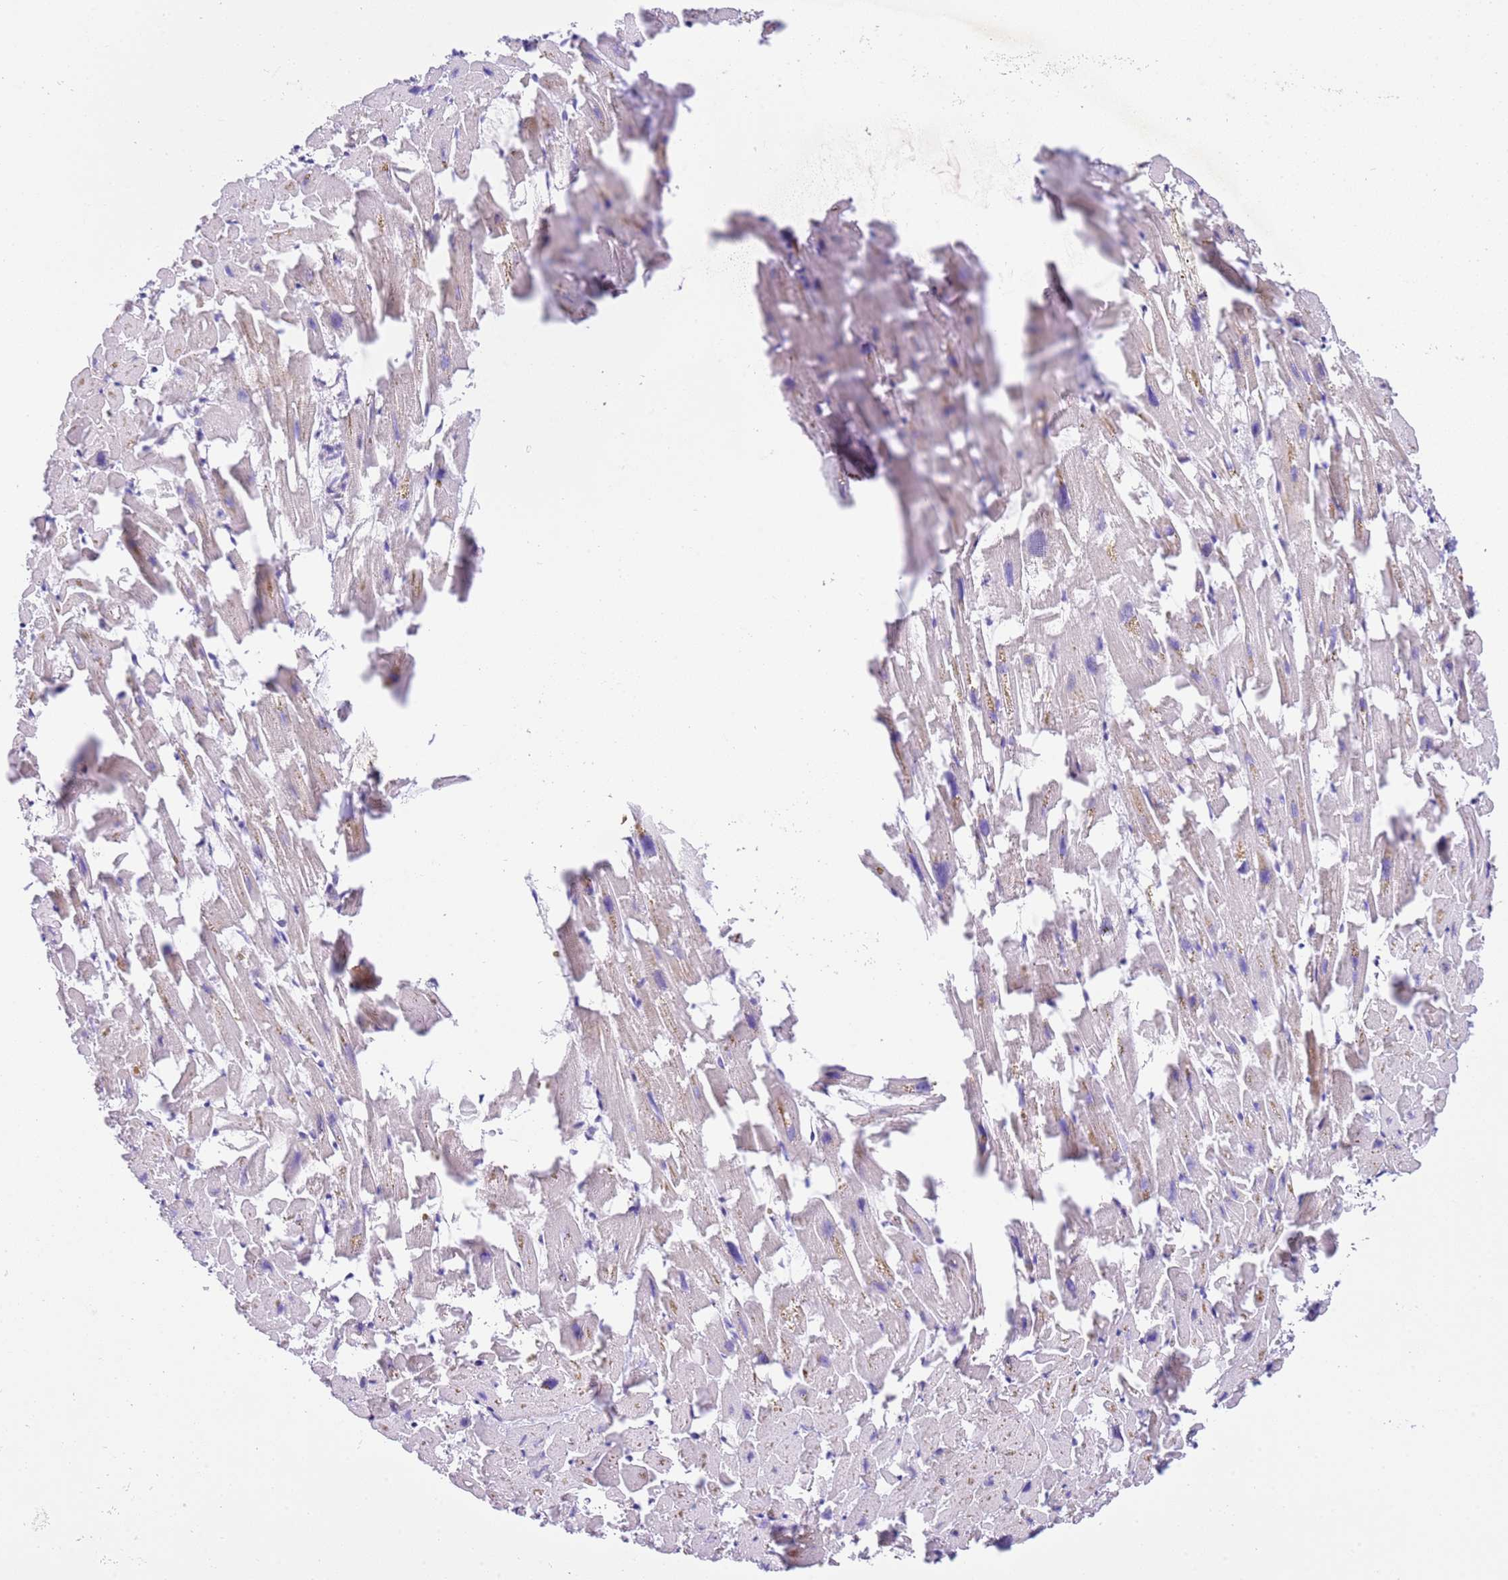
{"staining": {"intensity": "negative", "quantity": "none", "location": "none"}, "tissue": "heart muscle", "cell_type": "Cardiomyocytes", "image_type": "normal", "snomed": [{"axis": "morphology", "description": "Normal tissue, NOS"}, {"axis": "topography", "description": "Heart"}], "caption": "A high-resolution image shows immunohistochemistry (IHC) staining of unremarkable heart muscle, which exhibits no significant positivity in cardiomyocytes.", "gene": "HGD", "patient": {"sex": "female", "age": 64}}